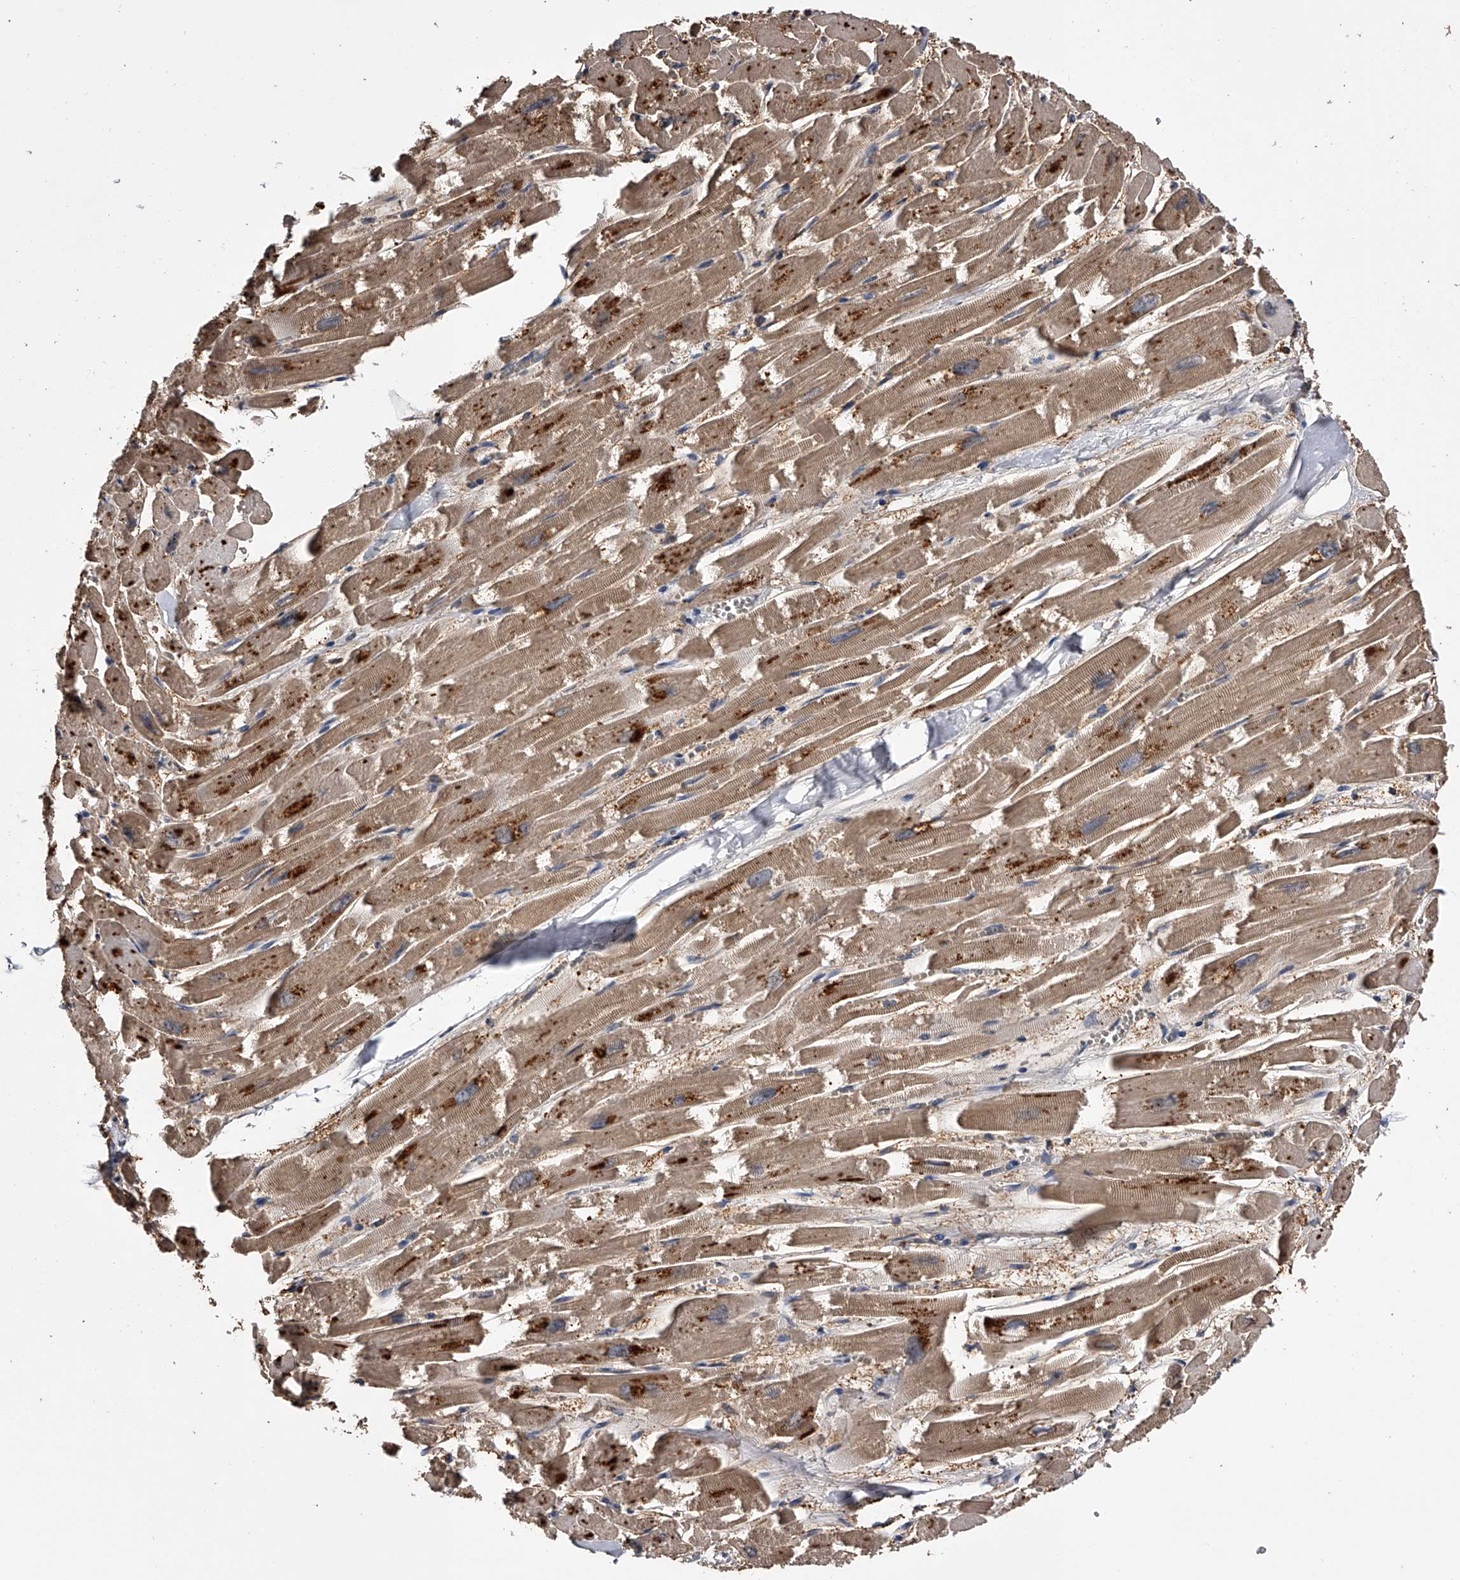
{"staining": {"intensity": "moderate", "quantity": ">75%", "location": "cytoplasmic/membranous"}, "tissue": "heart muscle", "cell_type": "Cardiomyocytes", "image_type": "normal", "snomed": [{"axis": "morphology", "description": "Normal tissue, NOS"}, {"axis": "topography", "description": "Heart"}], "caption": "Heart muscle stained with DAB (3,3'-diaminobenzidine) immunohistochemistry exhibits medium levels of moderate cytoplasmic/membranous positivity in approximately >75% of cardiomyocytes. Ihc stains the protein in brown and the nuclei are stained blue.", "gene": "PAN3", "patient": {"sex": "male", "age": 54}}